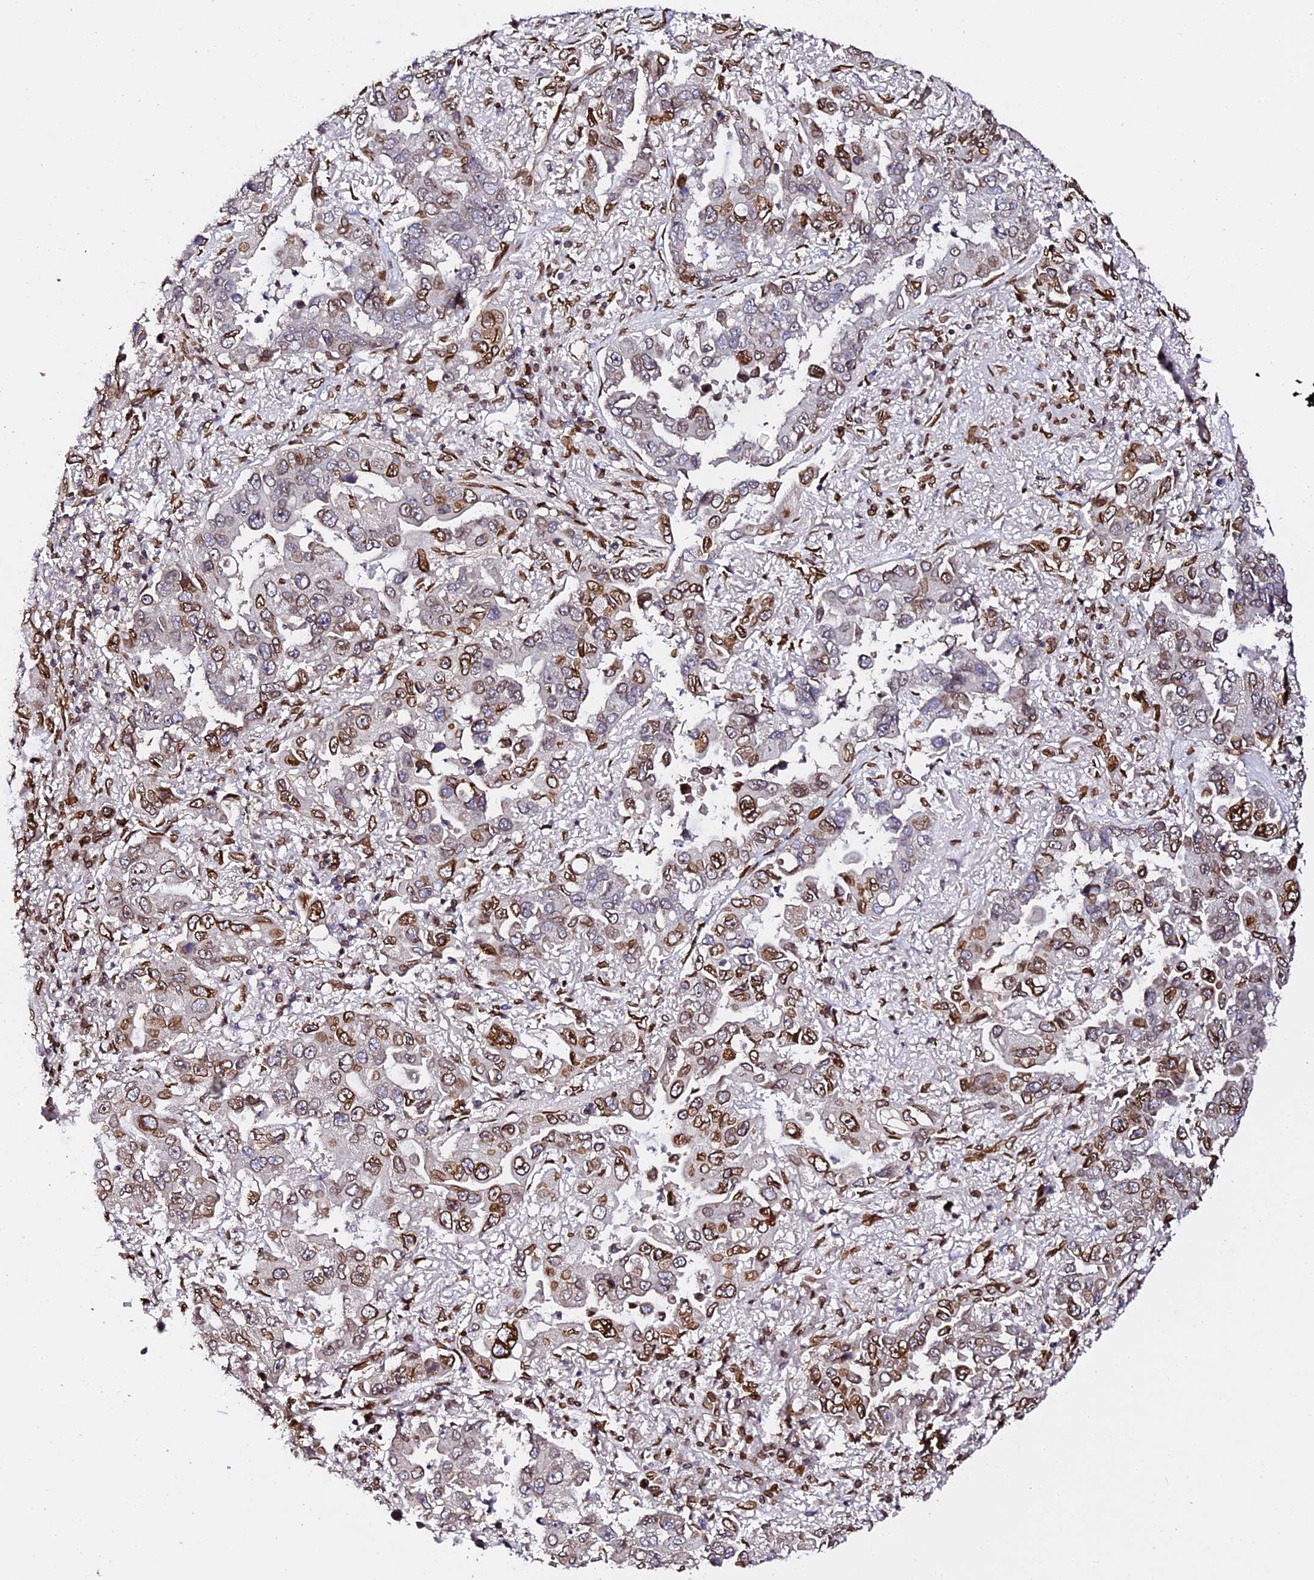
{"staining": {"intensity": "strong", "quantity": "25%-75%", "location": "cytoplasmic/membranous,nuclear"}, "tissue": "lung cancer", "cell_type": "Tumor cells", "image_type": "cancer", "snomed": [{"axis": "morphology", "description": "Adenocarcinoma, NOS"}, {"axis": "topography", "description": "Lung"}], "caption": "Strong cytoplasmic/membranous and nuclear staining for a protein is present in about 25%-75% of tumor cells of lung cancer using immunohistochemistry (IHC).", "gene": "ANAPC5", "patient": {"sex": "male", "age": 64}}